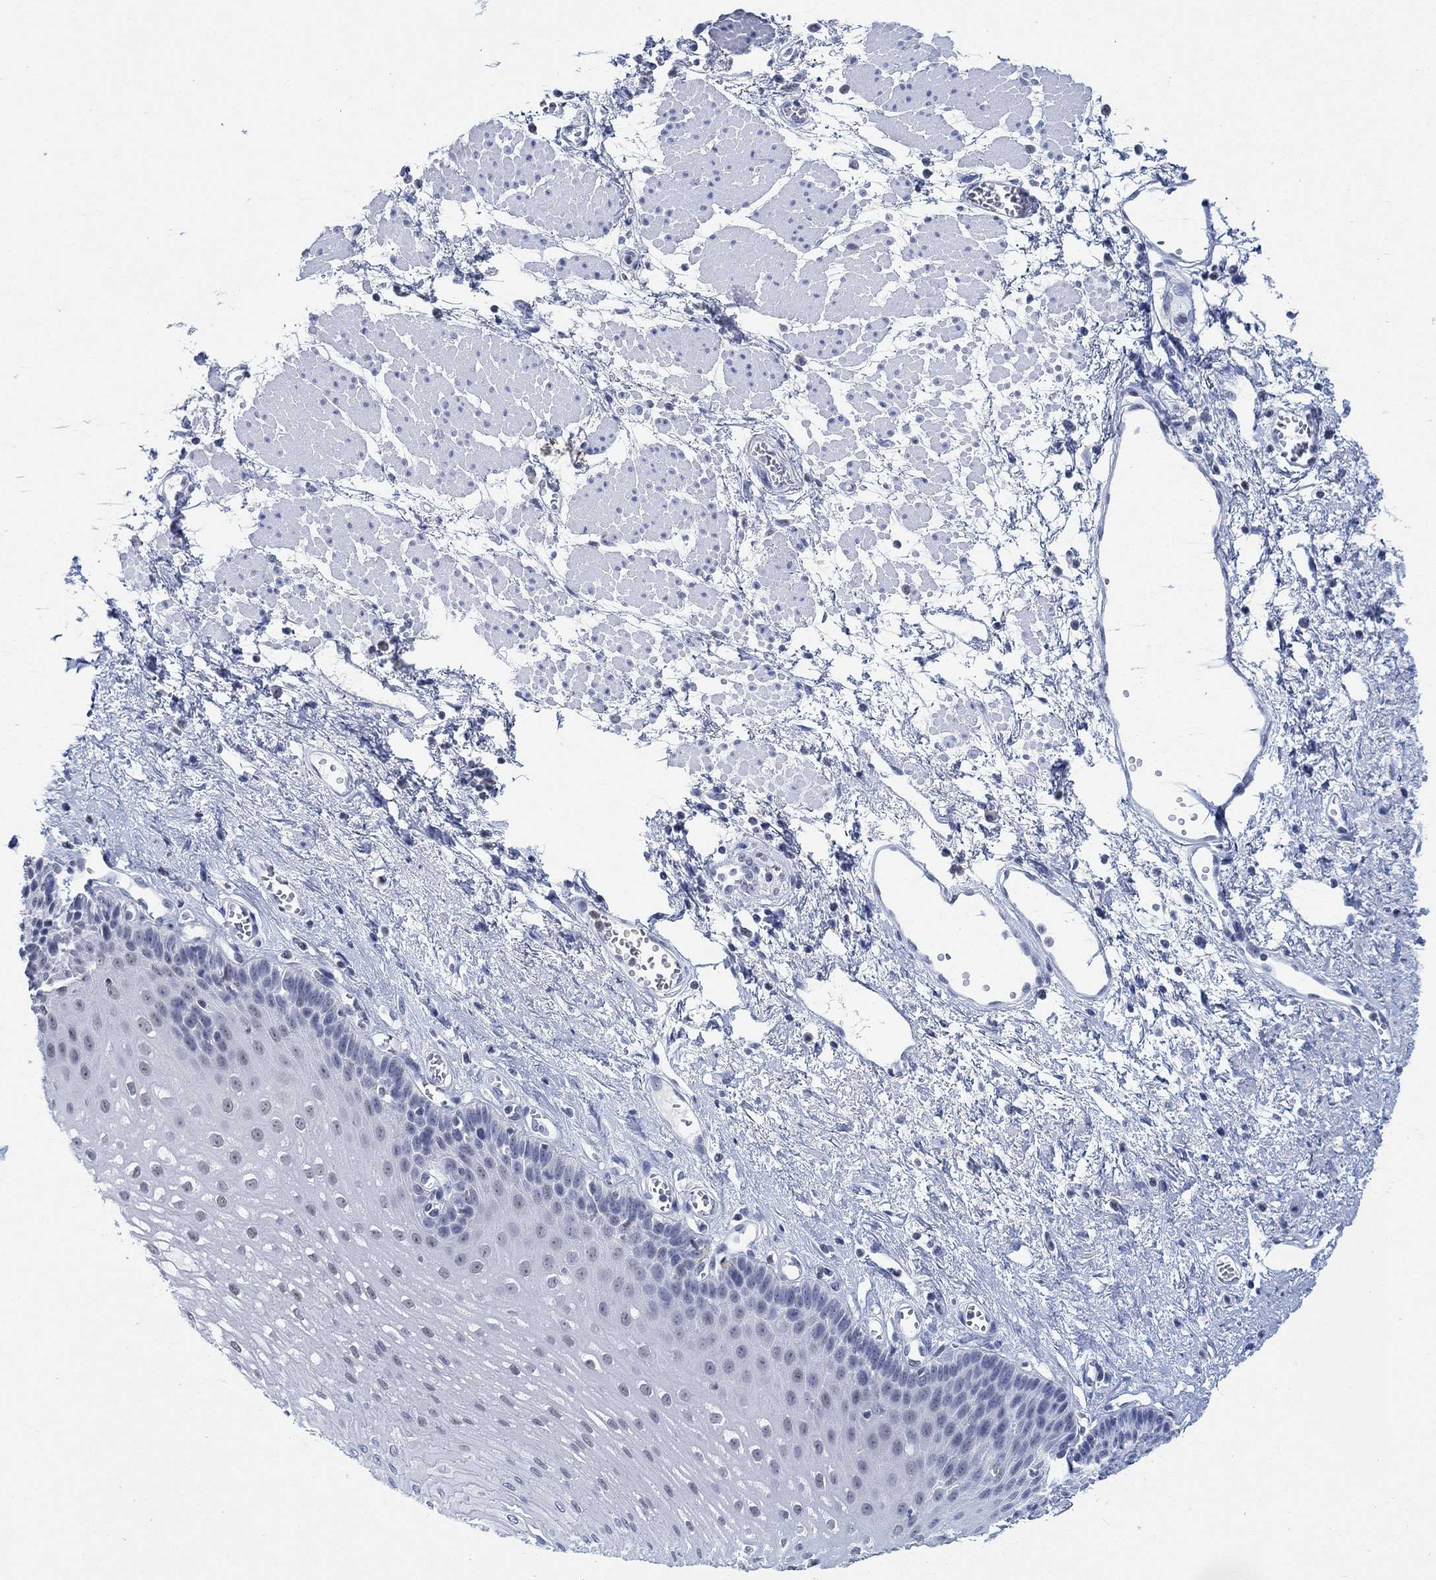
{"staining": {"intensity": "negative", "quantity": "none", "location": "none"}, "tissue": "esophagus", "cell_type": "Squamous epithelial cells", "image_type": "normal", "snomed": [{"axis": "morphology", "description": "Normal tissue, NOS"}, {"axis": "topography", "description": "Esophagus"}], "caption": "Immunohistochemistry (IHC) image of normal esophagus: human esophagus stained with DAB (3,3'-diaminobenzidine) demonstrates no significant protein positivity in squamous epithelial cells.", "gene": "PPP1R17", "patient": {"sex": "female", "age": 62}}